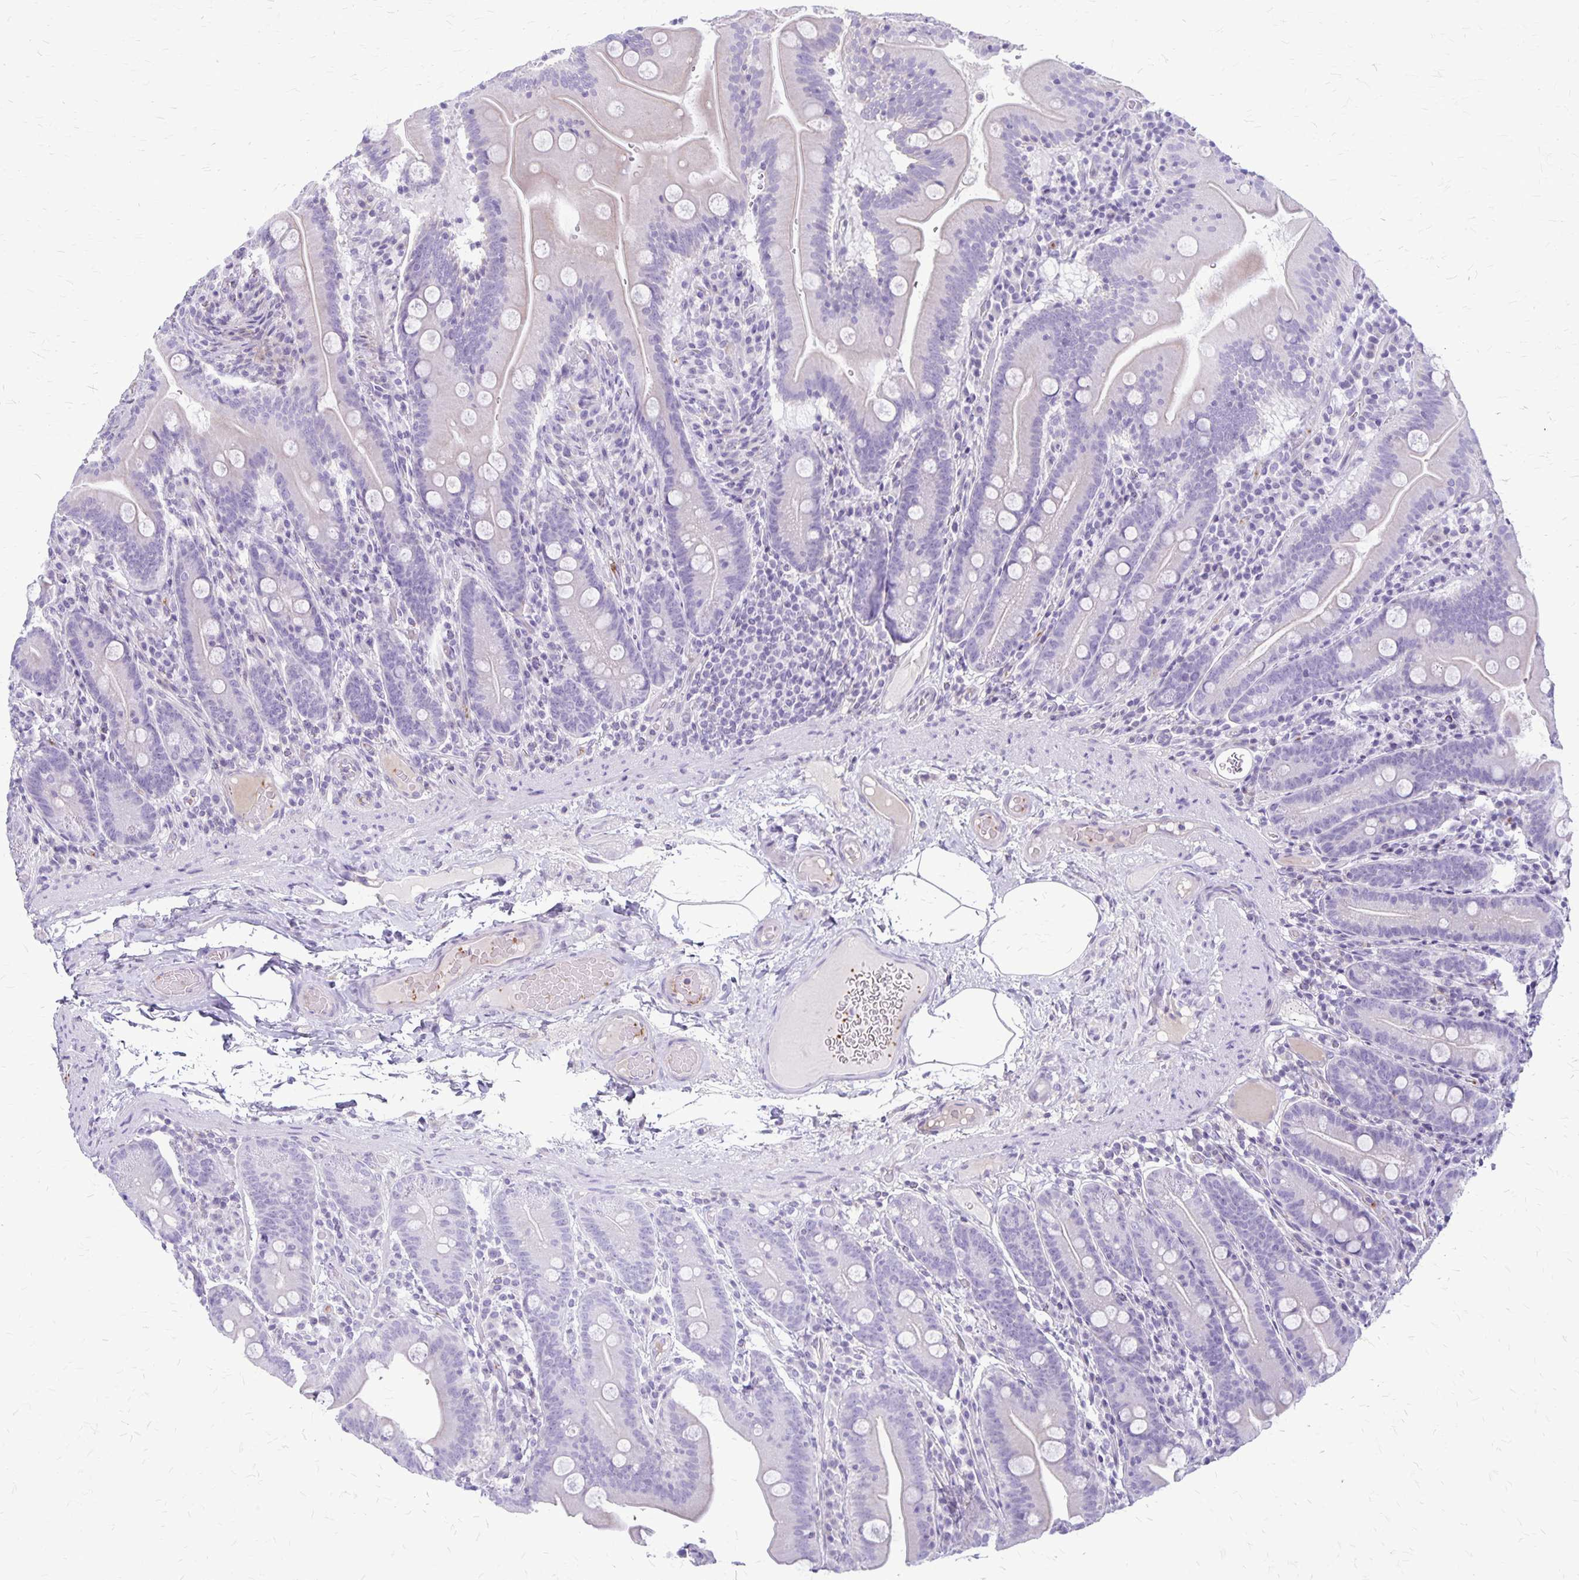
{"staining": {"intensity": "negative", "quantity": "none", "location": "none"}, "tissue": "small intestine", "cell_type": "Glandular cells", "image_type": "normal", "snomed": [{"axis": "morphology", "description": "Normal tissue, NOS"}, {"axis": "topography", "description": "Small intestine"}], "caption": "IHC micrograph of benign small intestine: human small intestine stained with DAB (3,3'-diaminobenzidine) exhibits no significant protein positivity in glandular cells.", "gene": "GP9", "patient": {"sex": "male", "age": 37}}